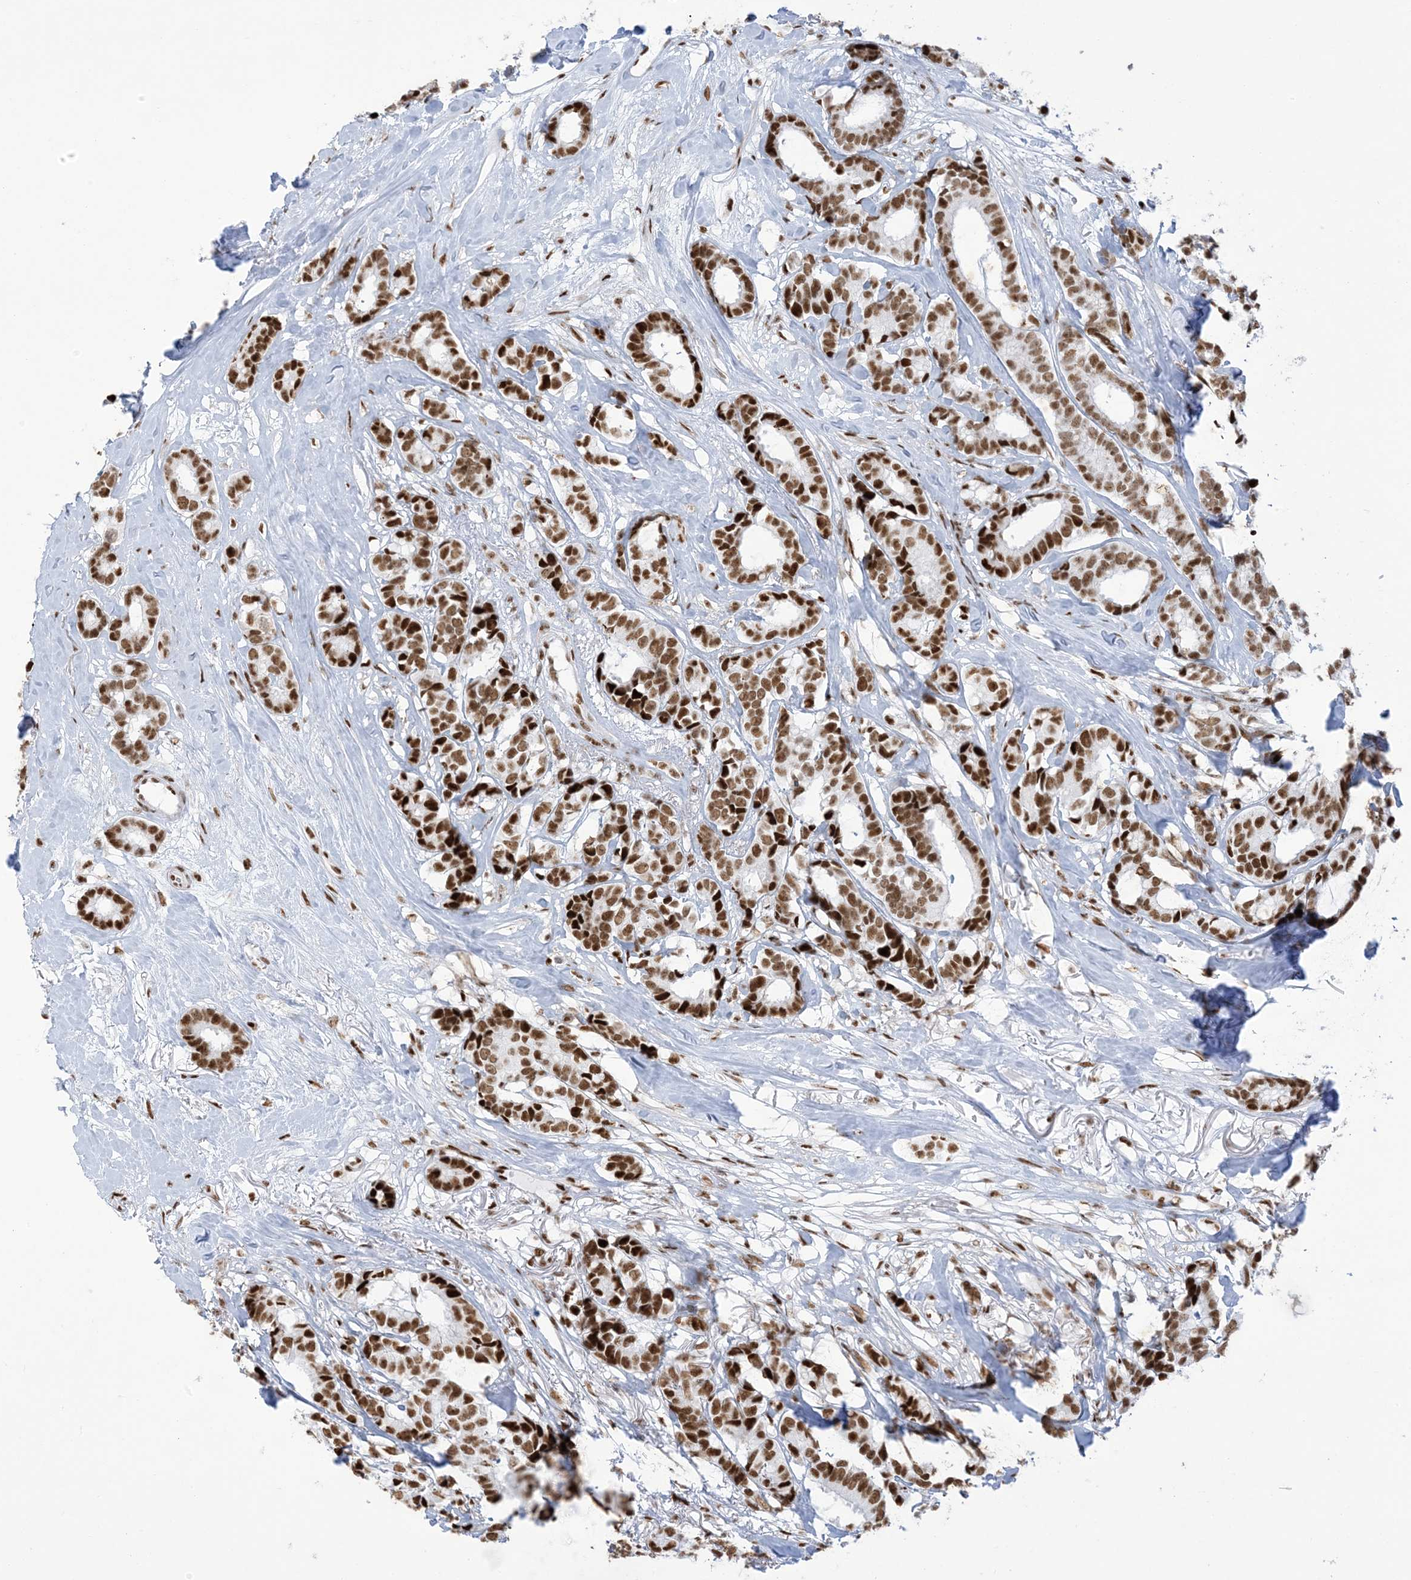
{"staining": {"intensity": "strong", "quantity": ">75%", "location": "nuclear"}, "tissue": "breast cancer", "cell_type": "Tumor cells", "image_type": "cancer", "snomed": [{"axis": "morphology", "description": "Duct carcinoma"}, {"axis": "topography", "description": "Breast"}], "caption": "Breast infiltrating ductal carcinoma was stained to show a protein in brown. There is high levels of strong nuclear expression in approximately >75% of tumor cells. (DAB (3,3'-diaminobenzidine) IHC, brown staining for protein, blue staining for nuclei).", "gene": "STAG1", "patient": {"sex": "female", "age": 87}}